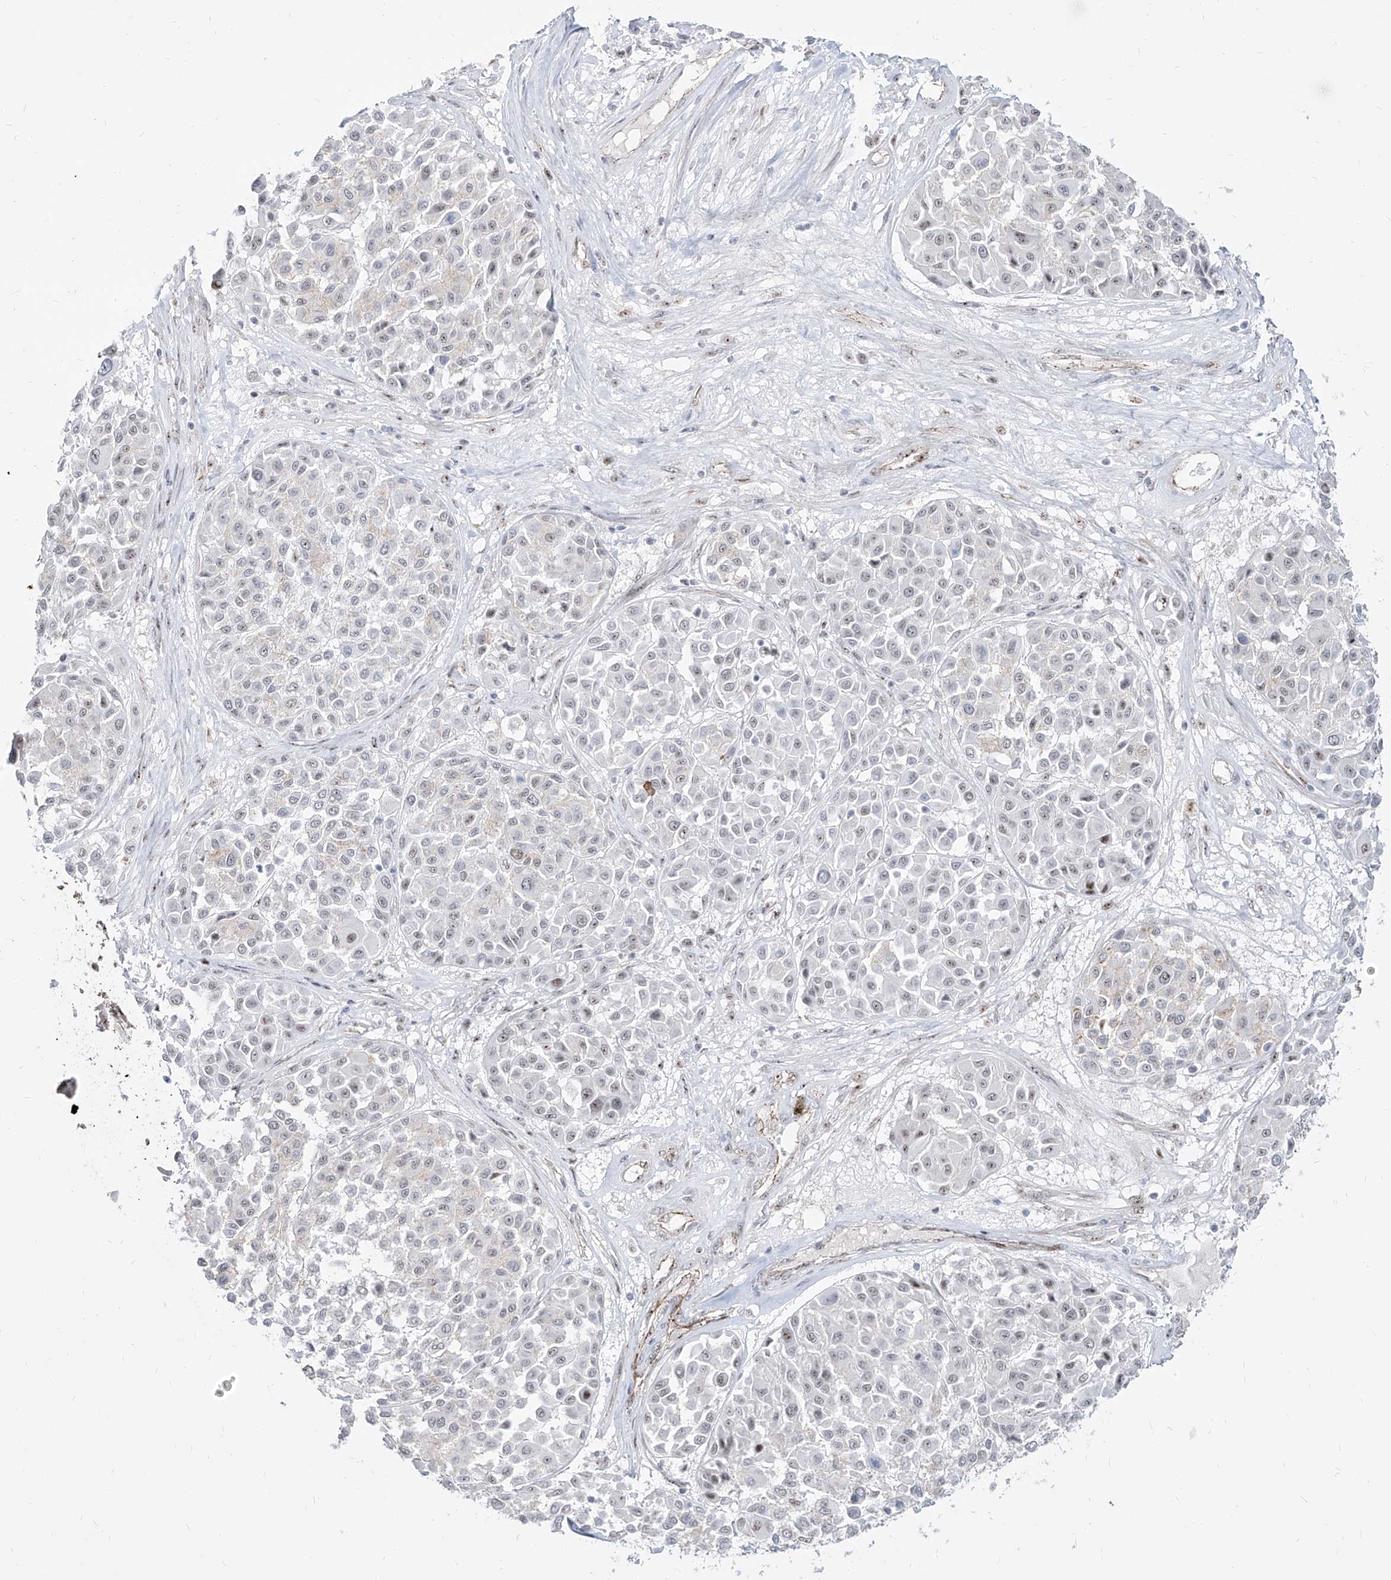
{"staining": {"intensity": "weak", "quantity": "<25%", "location": "nuclear"}, "tissue": "melanoma", "cell_type": "Tumor cells", "image_type": "cancer", "snomed": [{"axis": "morphology", "description": "Malignant melanoma, Metastatic site"}, {"axis": "topography", "description": "Soft tissue"}], "caption": "Tumor cells show no significant protein staining in malignant melanoma (metastatic site).", "gene": "ZNF710", "patient": {"sex": "male", "age": 41}}